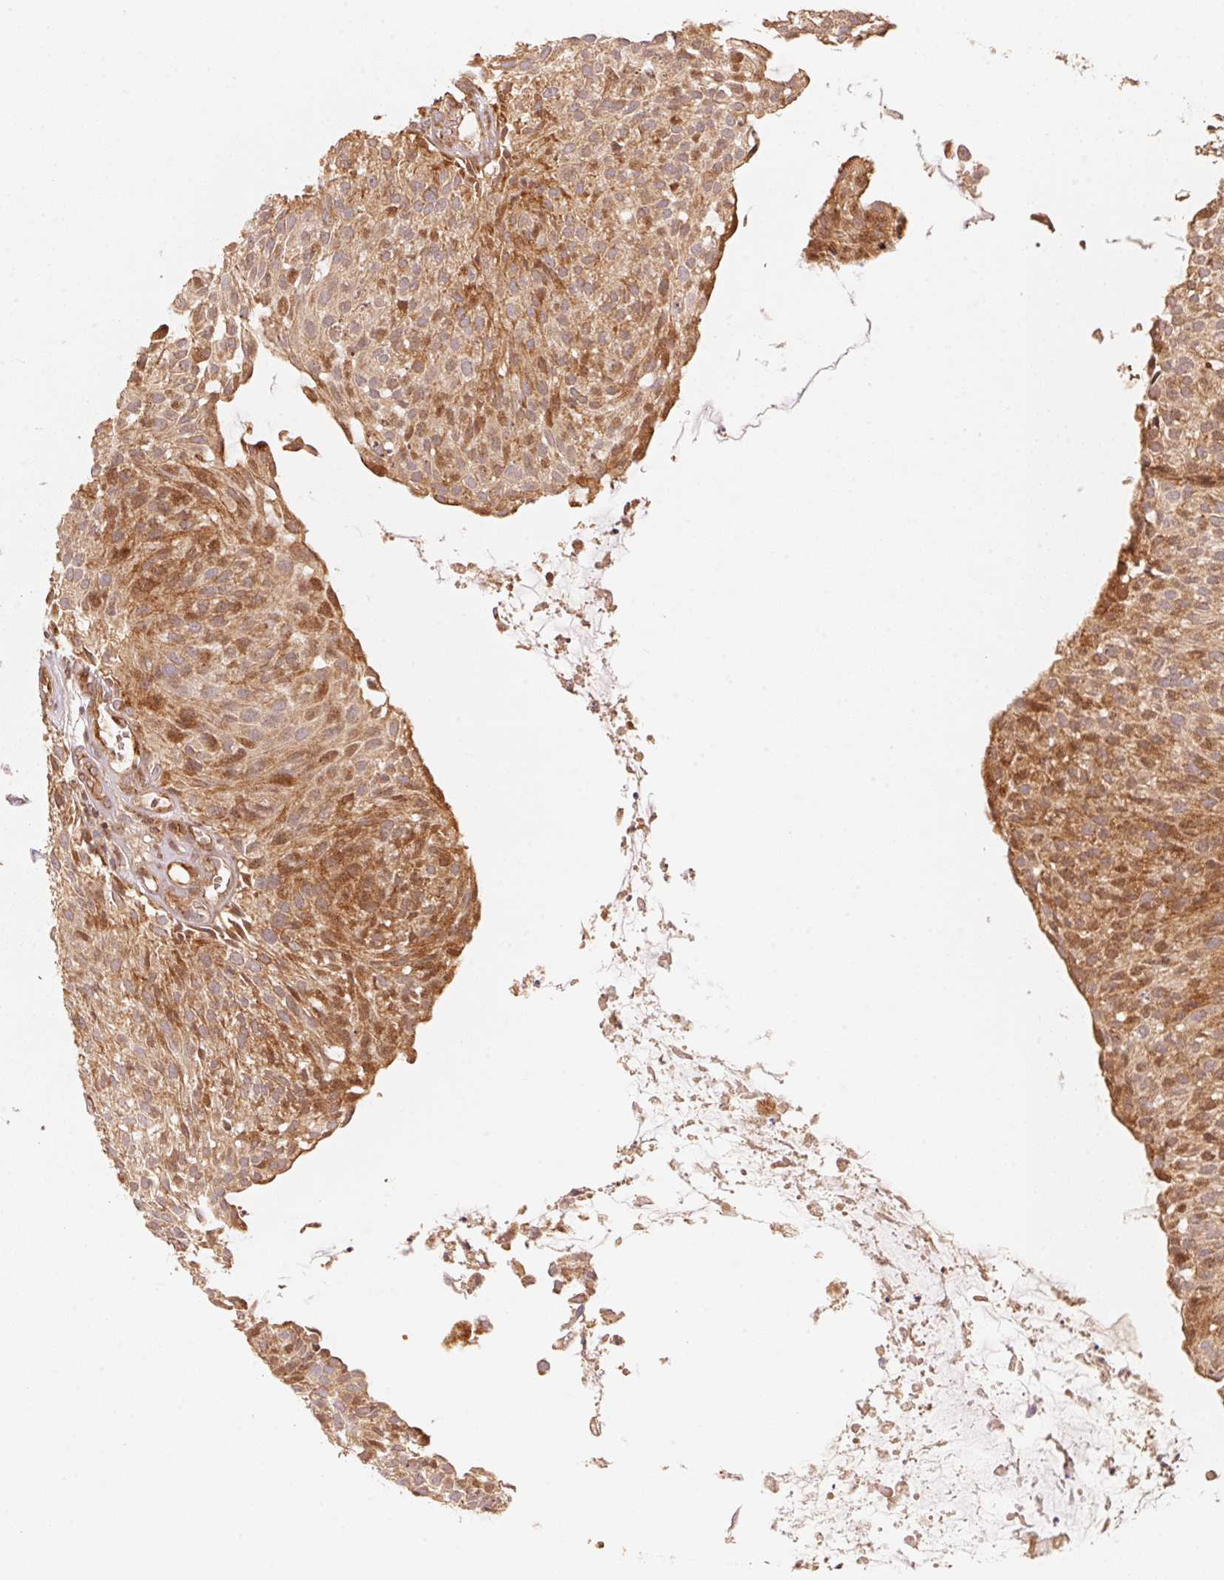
{"staining": {"intensity": "moderate", "quantity": ">75%", "location": "cytoplasmic/membranous"}, "tissue": "urothelial cancer", "cell_type": "Tumor cells", "image_type": "cancer", "snomed": [{"axis": "morphology", "description": "Urothelial carcinoma, NOS"}, {"axis": "topography", "description": "Urinary bladder"}], "caption": "A histopathology image of transitional cell carcinoma stained for a protein displays moderate cytoplasmic/membranous brown staining in tumor cells.", "gene": "TNIP2", "patient": {"sex": "male", "age": 84}}